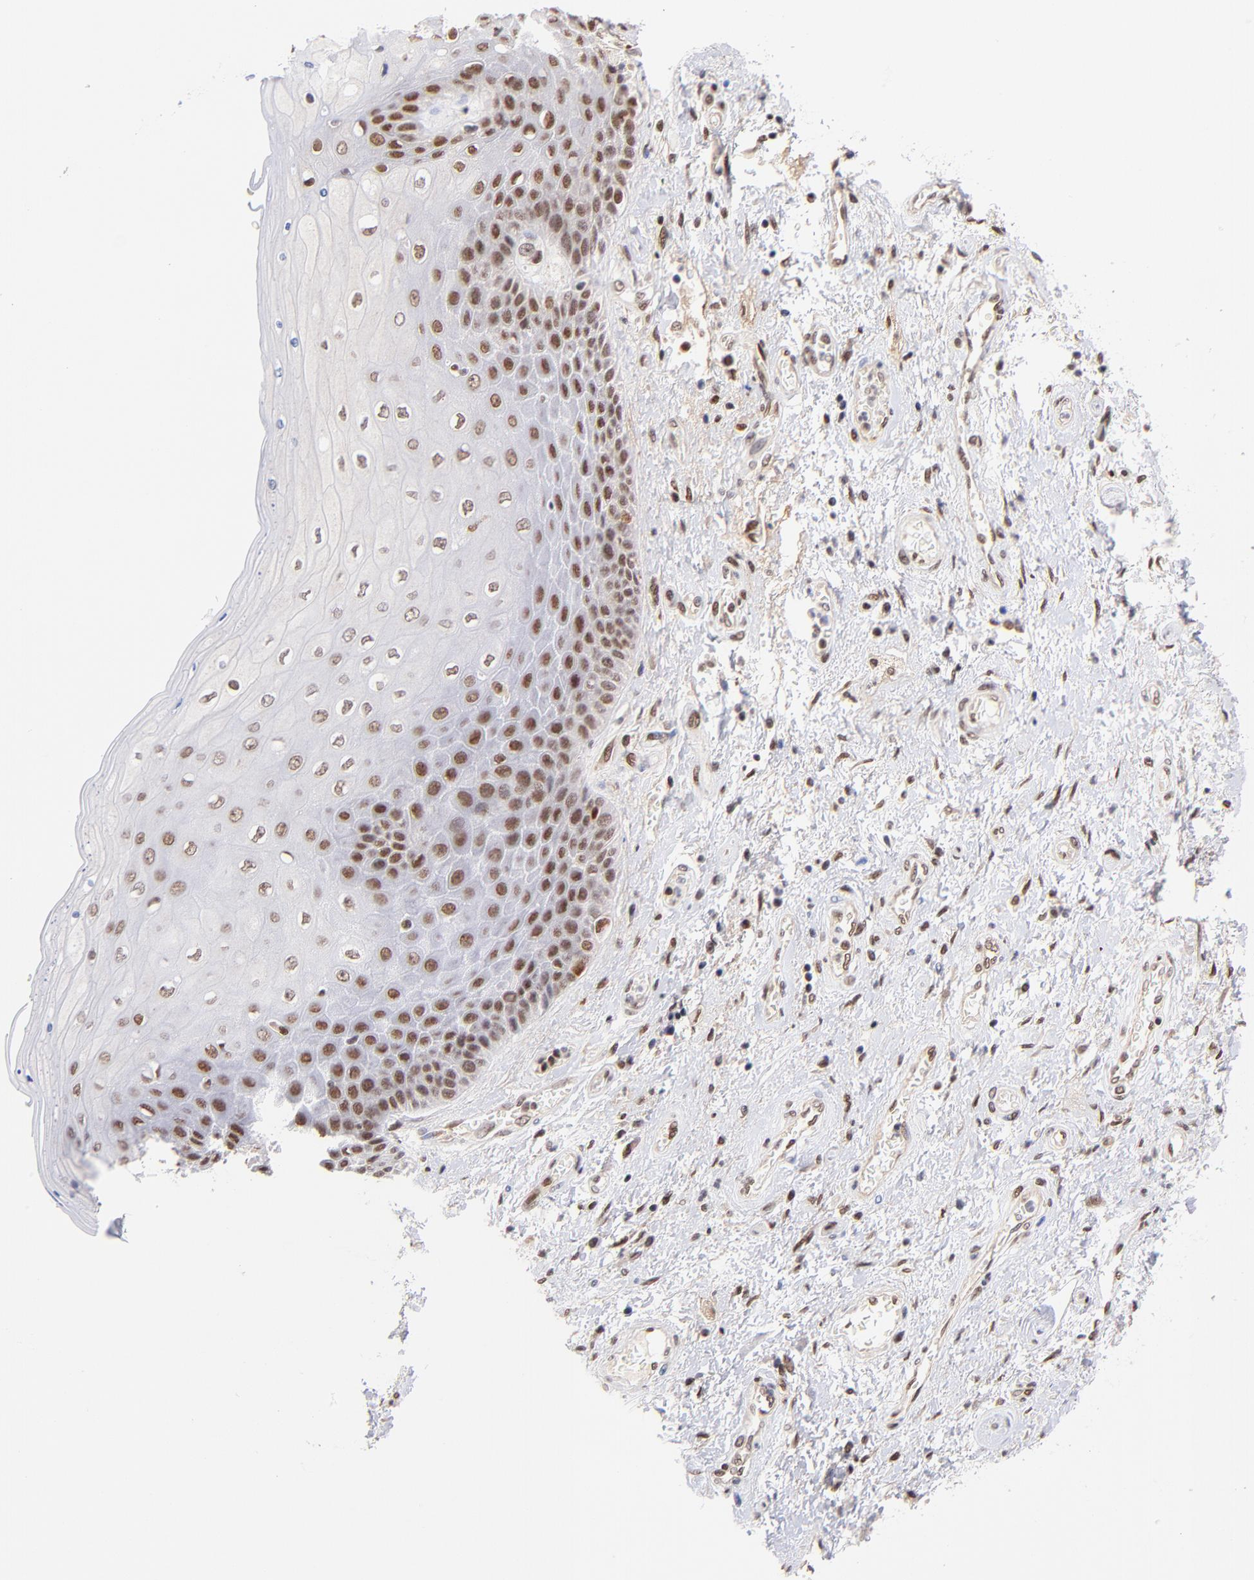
{"staining": {"intensity": "moderate", "quantity": ">75%", "location": "nuclear"}, "tissue": "skin", "cell_type": "Epidermal cells", "image_type": "normal", "snomed": [{"axis": "morphology", "description": "Normal tissue, NOS"}, {"axis": "topography", "description": "Anal"}], "caption": "Immunohistochemistry of benign human skin demonstrates medium levels of moderate nuclear expression in approximately >75% of epidermal cells.", "gene": "MIDEAS", "patient": {"sex": "female", "age": 46}}